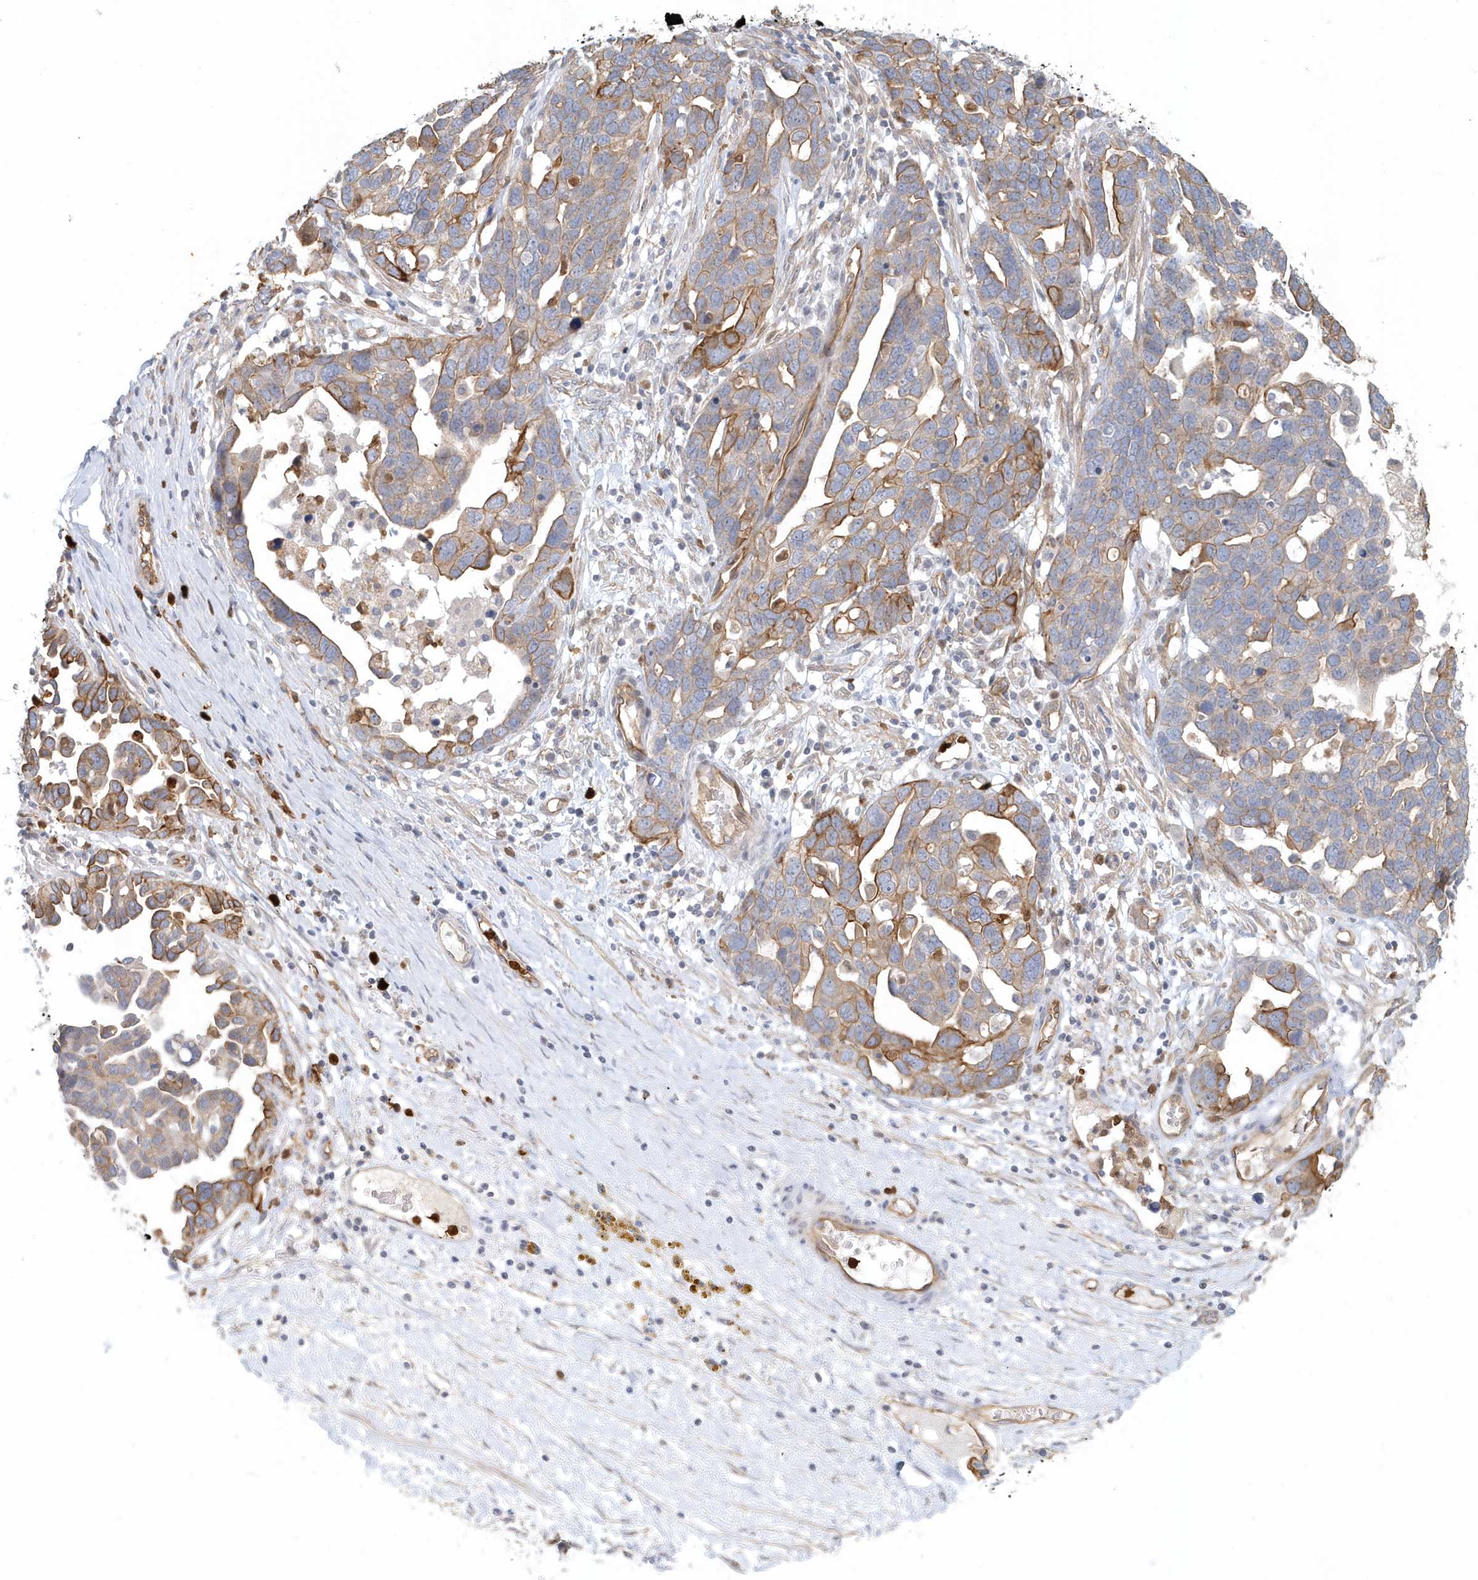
{"staining": {"intensity": "moderate", "quantity": "25%-75%", "location": "cytoplasmic/membranous"}, "tissue": "ovarian cancer", "cell_type": "Tumor cells", "image_type": "cancer", "snomed": [{"axis": "morphology", "description": "Cystadenocarcinoma, serous, NOS"}, {"axis": "topography", "description": "Ovary"}], "caption": "Immunohistochemistry (IHC) staining of ovarian cancer (serous cystadenocarcinoma), which demonstrates medium levels of moderate cytoplasmic/membranous positivity in approximately 25%-75% of tumor cells indicating moderate cytoplasmic/membranous protein staining. The staining was performed using DAB (brown) for protein detection and nuclei were counterstained in hematoxylin (blue).", "gene": "DNAH1", "patient": {"sex": "female", "age": 54}}